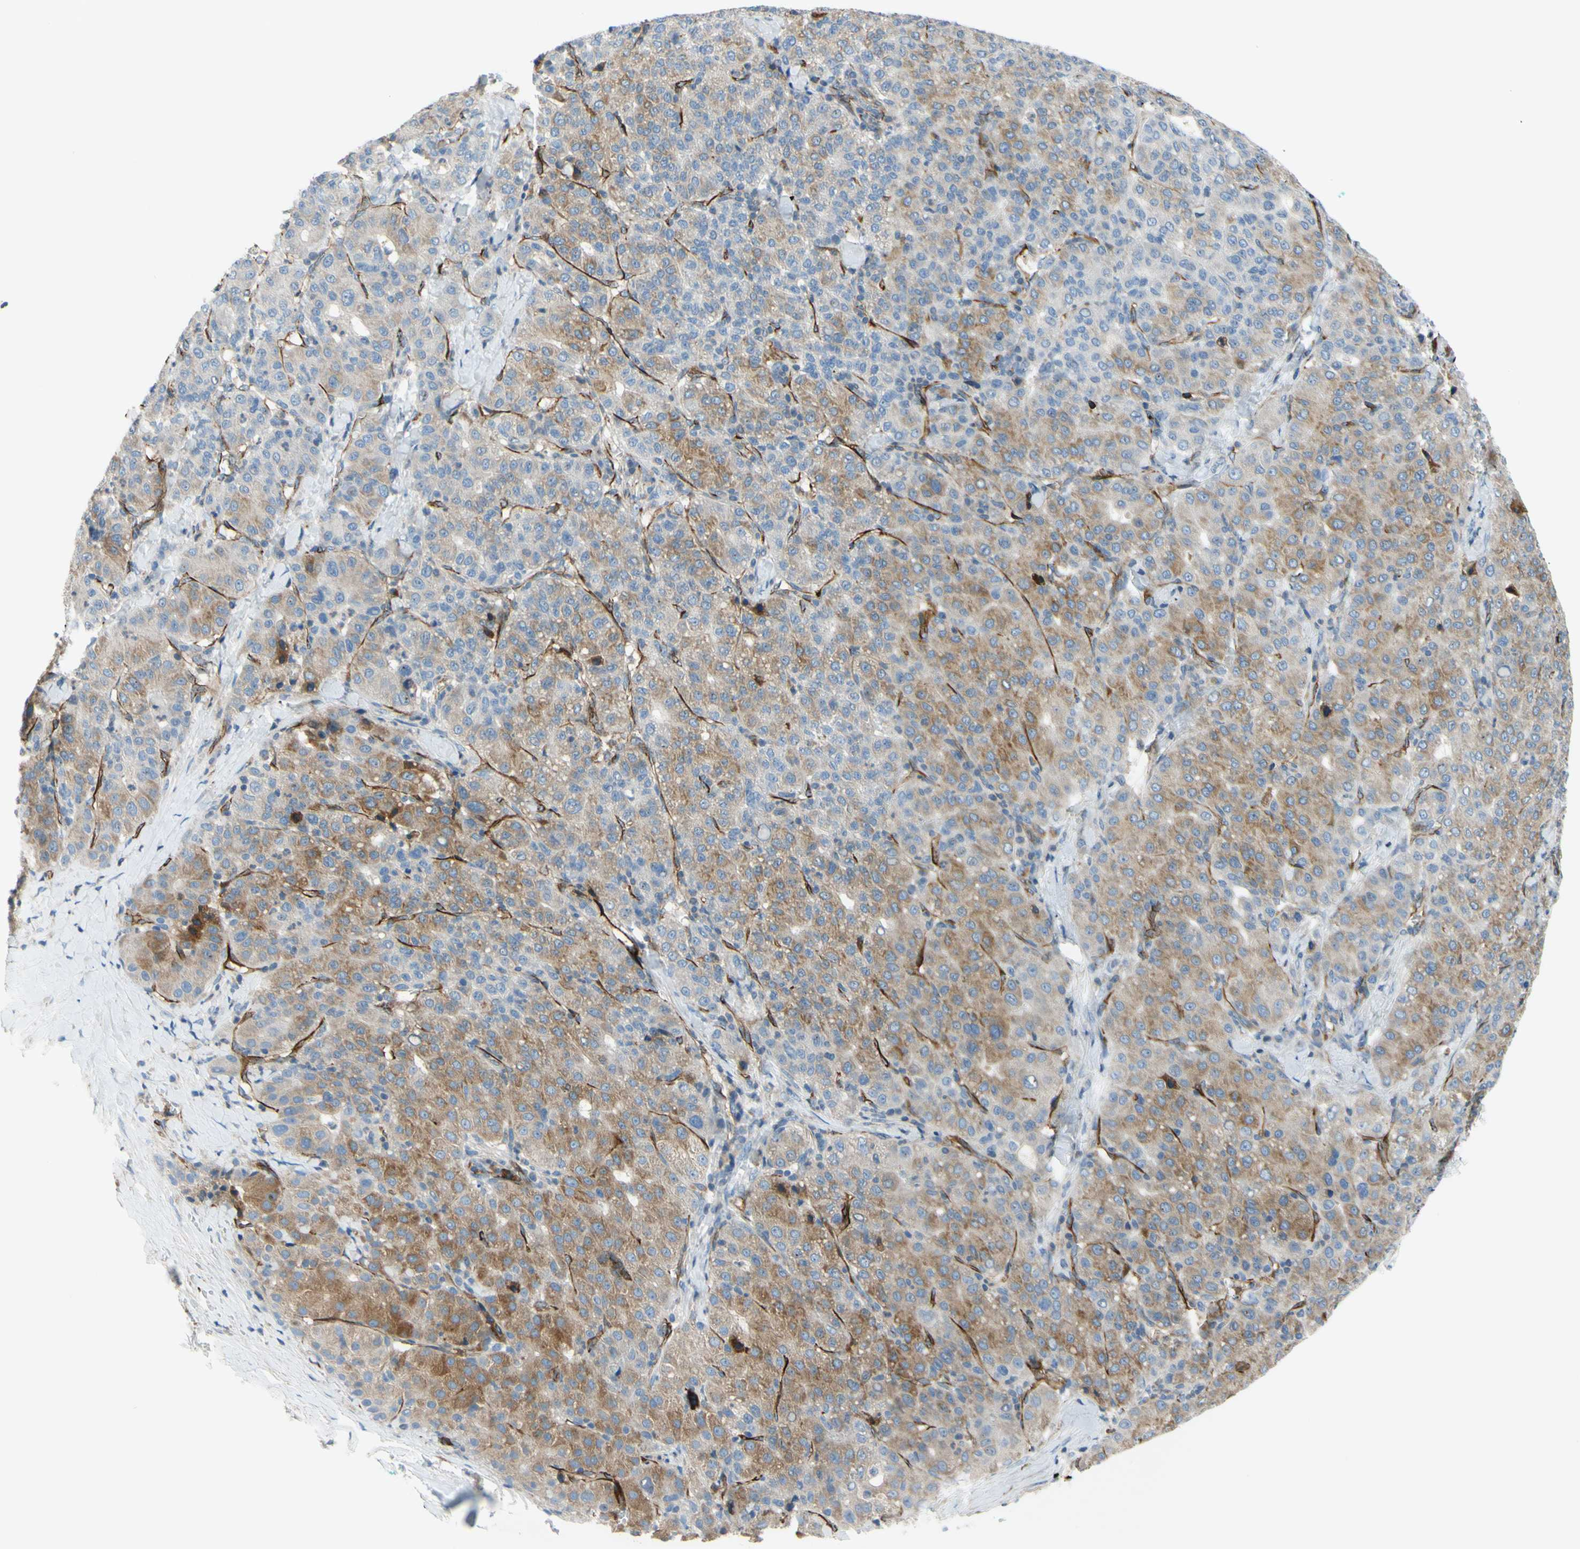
{"staining": {"intensity": "moderate", "quantity": ">75%", "location": "cytoplasmic/membranous"}, "tissue": "liver cancer", "cell_type": "Tumor cells", "image_type": "cancer", "snomed": [{"axis": "morphology", "description": "Carcinoma, Hepatocellular, NOS"}, {"axis": "topography", "description": "Liver"}], "caption": "IHC photomicrograph of human liver hepatocellular carcinoma stained for a protein (brown), which shows medium levels of moderate cytoplasmic/membranous expression in about >75% of tumor cells.", "gene": "PRRG2", "patient": {"sex": "male", "age": 65}}